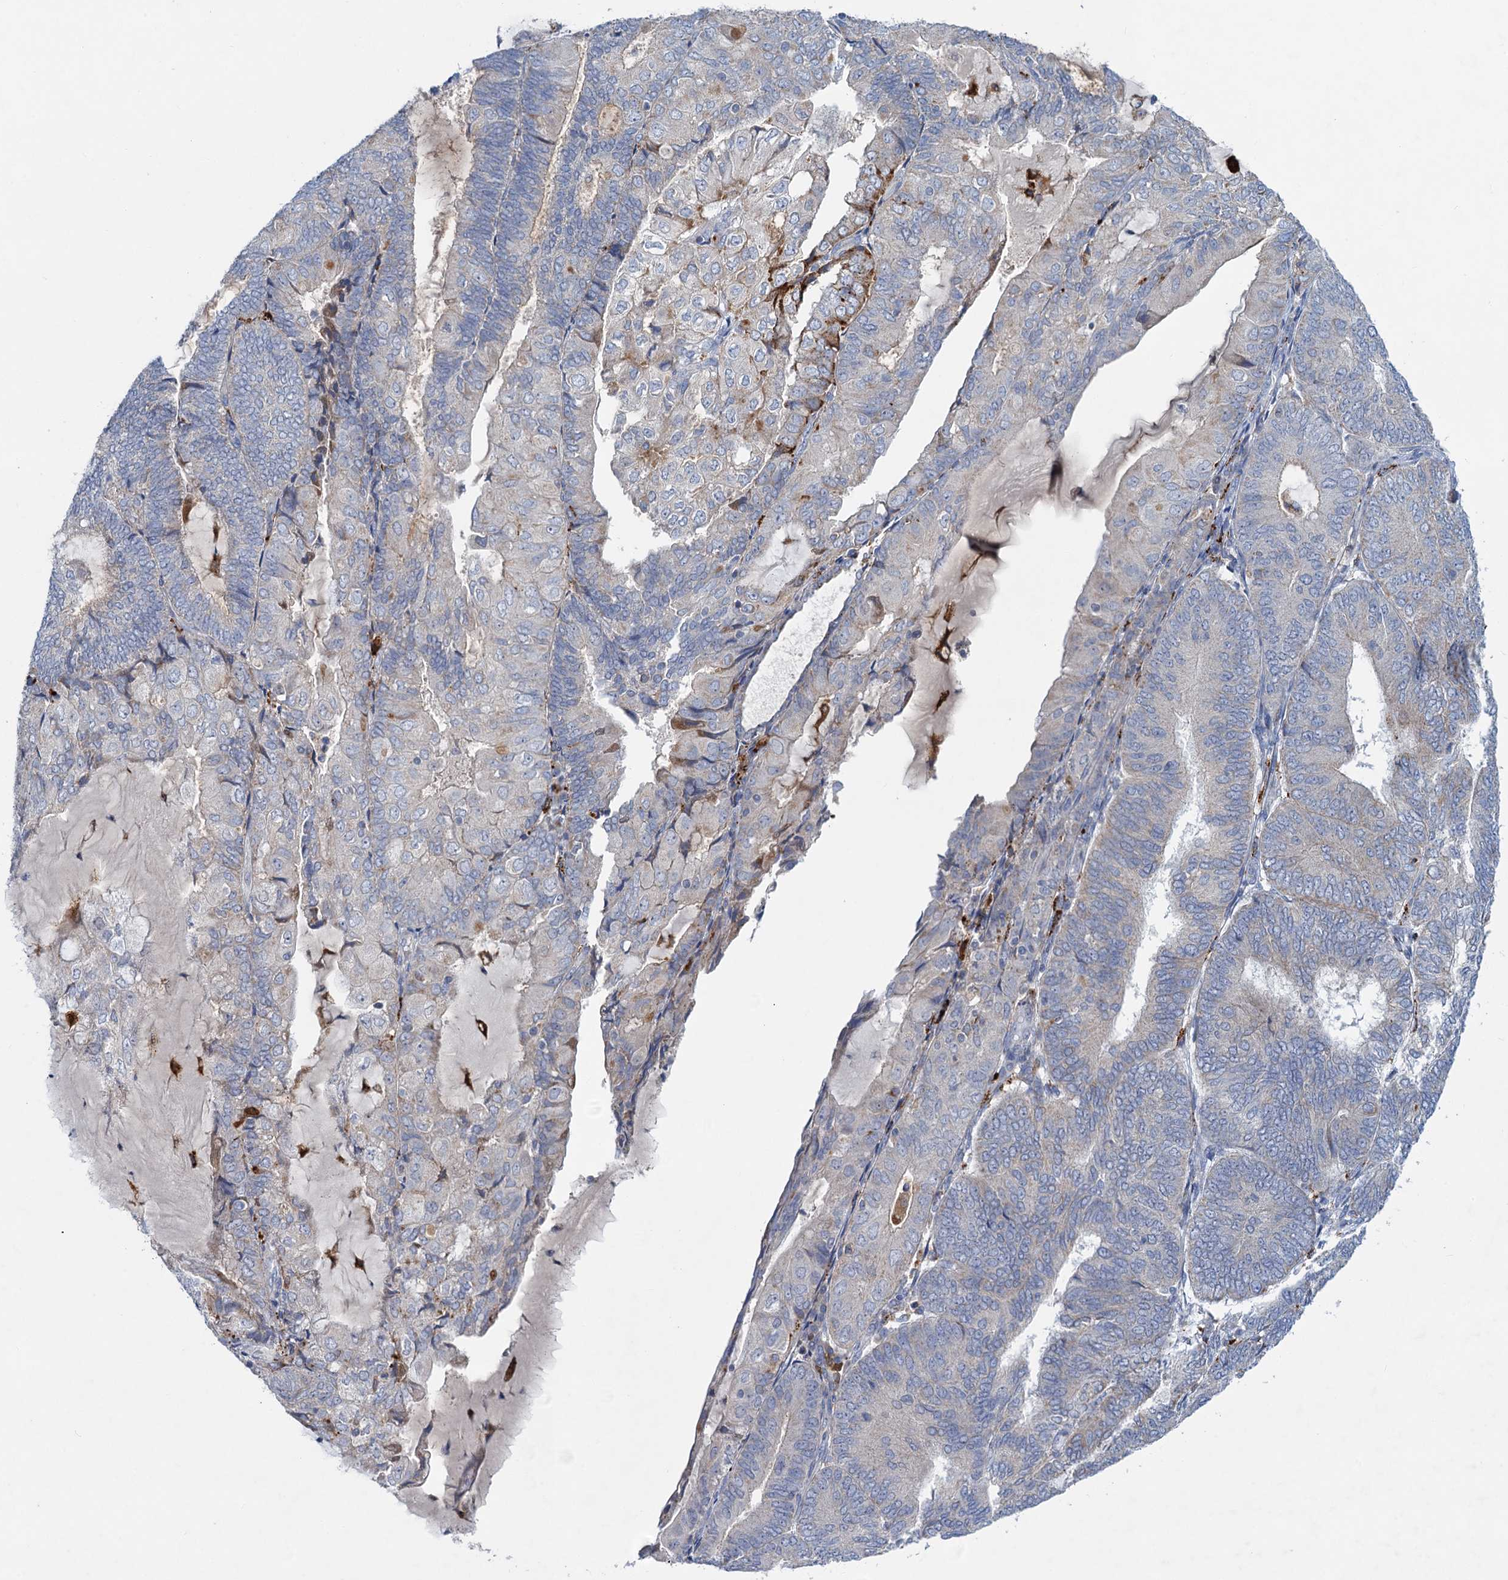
{"staining": {"intensity": "negative", "quantity": "none", "location": "none"}, "tissue": "endometrial cancer", "cell_type": "Tumor cells", "image_type": "cancer", "snomed": [{"axis": "morphology", "description": "Adenocarcinoma, NOS"}, {"axis": "topography", "description": "Endometrium"}], "caption": "This image is of endometrial adenocarcinoma stained with immunohistochemistry to label a protein in brown with the nuclei are counter-stained blue. There is no staining in tumor cells.", "gene": "ANKS3", "patient": {"sex": "female", "age": 81}}